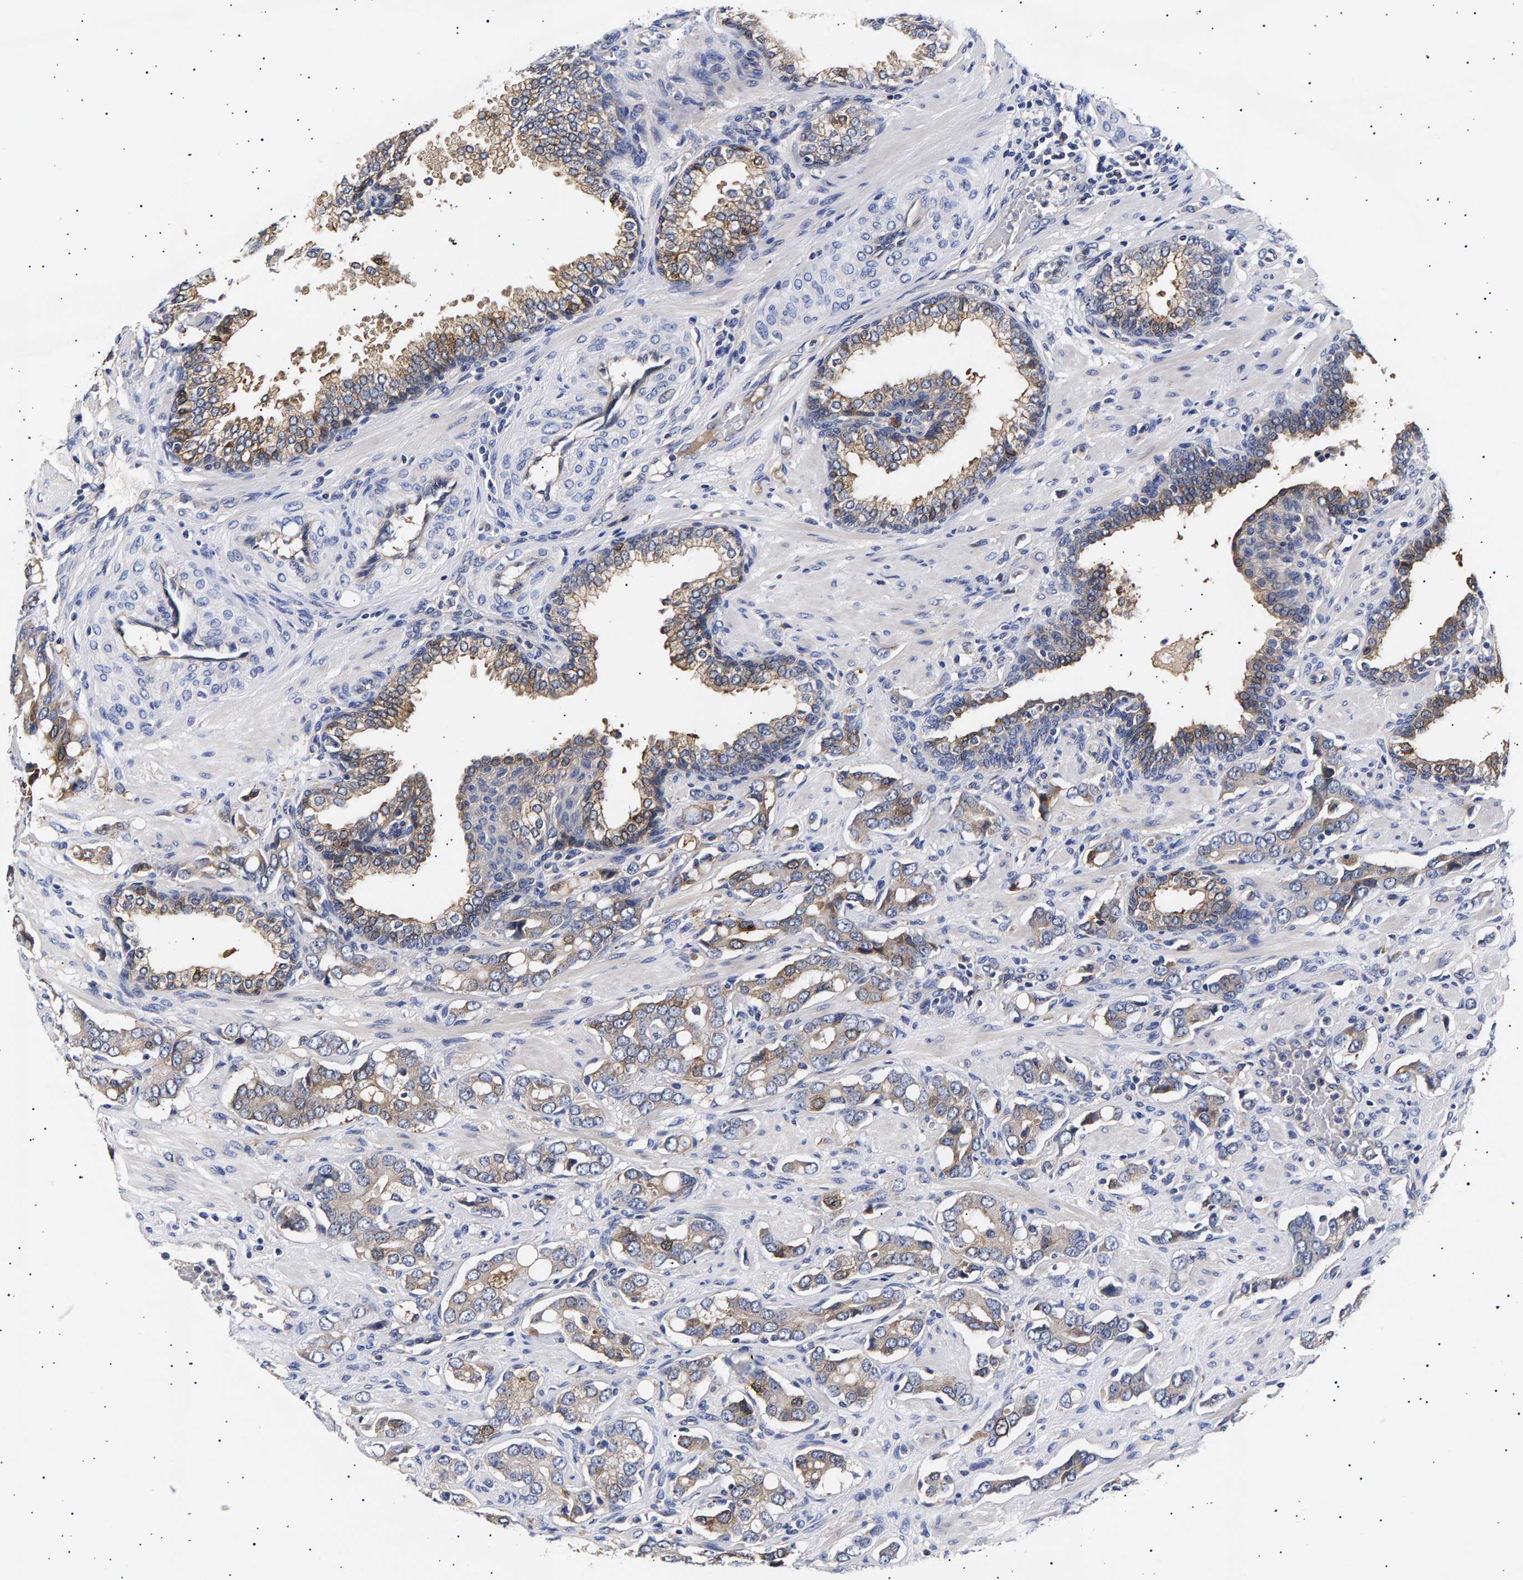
{"staining": {"intensity": "weak", "quantity": ">75%", "location": "cytoplasmic/membranous"}, "tissue": "prostate cancer", "cell_type": "Tumor cells", "image_type": "cancer", "snomed": [{"axis": "morphology", "description": "Adenocarcinoma, High grade"}, {"axis": "topography", "description": "Prostate"}], "caption": "Protein staining by IHC reveals weak cytoplasmic/membranous staining in approximately >75% of tumor cells in prostate cancer (adenocarcinoma (high-grade)). Nuclei are stained in blue.", "gene": "ANKRD40", "patient": {"sex": "male", "age": 52}}